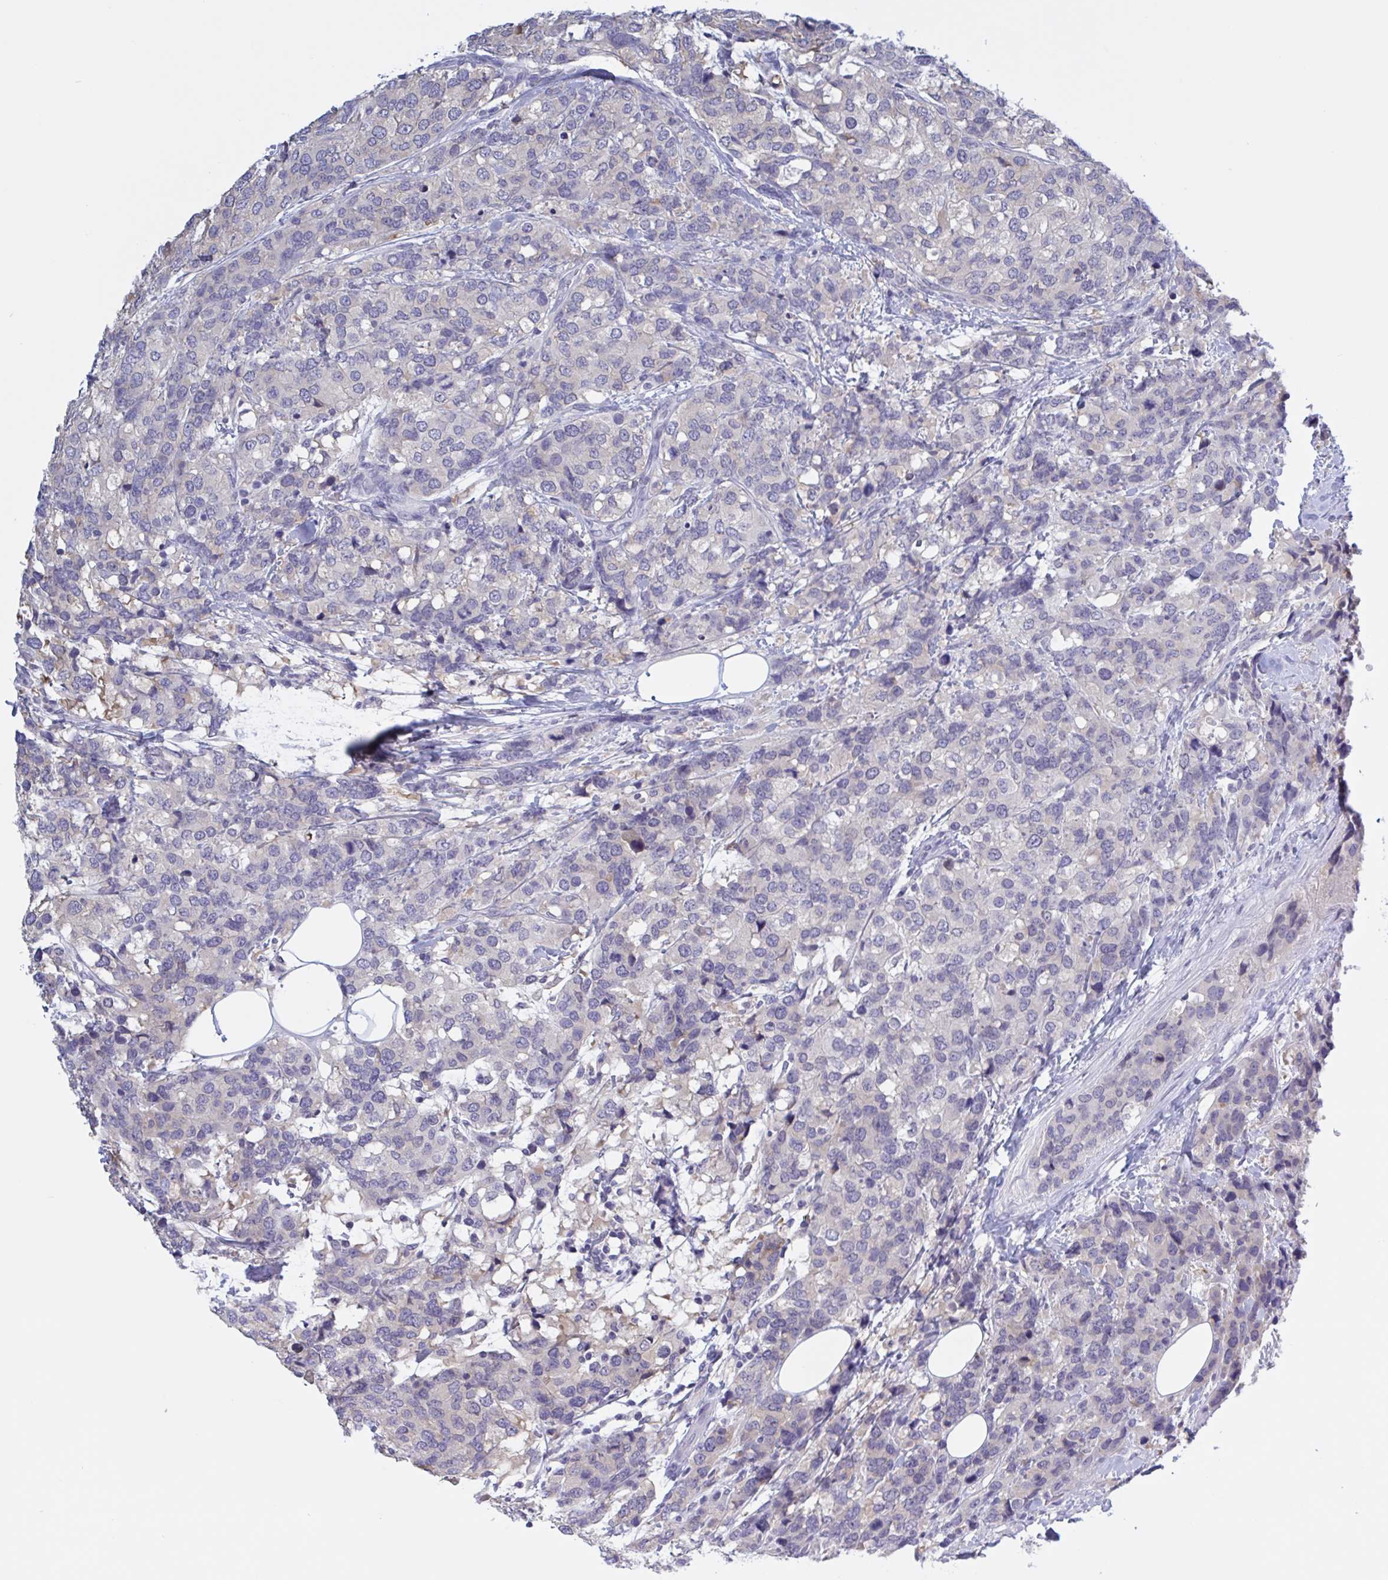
{"staining": {"intensity": "negative", "quantity": "none", "location": "none"}, "tissue": "breast cancer", "cell_type": "Tumor cells", "image_type": "cancer", "snomed": [{"axis": "morphology", "description": "Lobular carcinoma"}, {"axis": "topography", "description": "Breast"}], "caption": "Human breast cancer stained for a protein using IHC displays no expression in tumor cells.", "gene": "SERPINB13", "patient": {"sex": "female", "age": 59}}